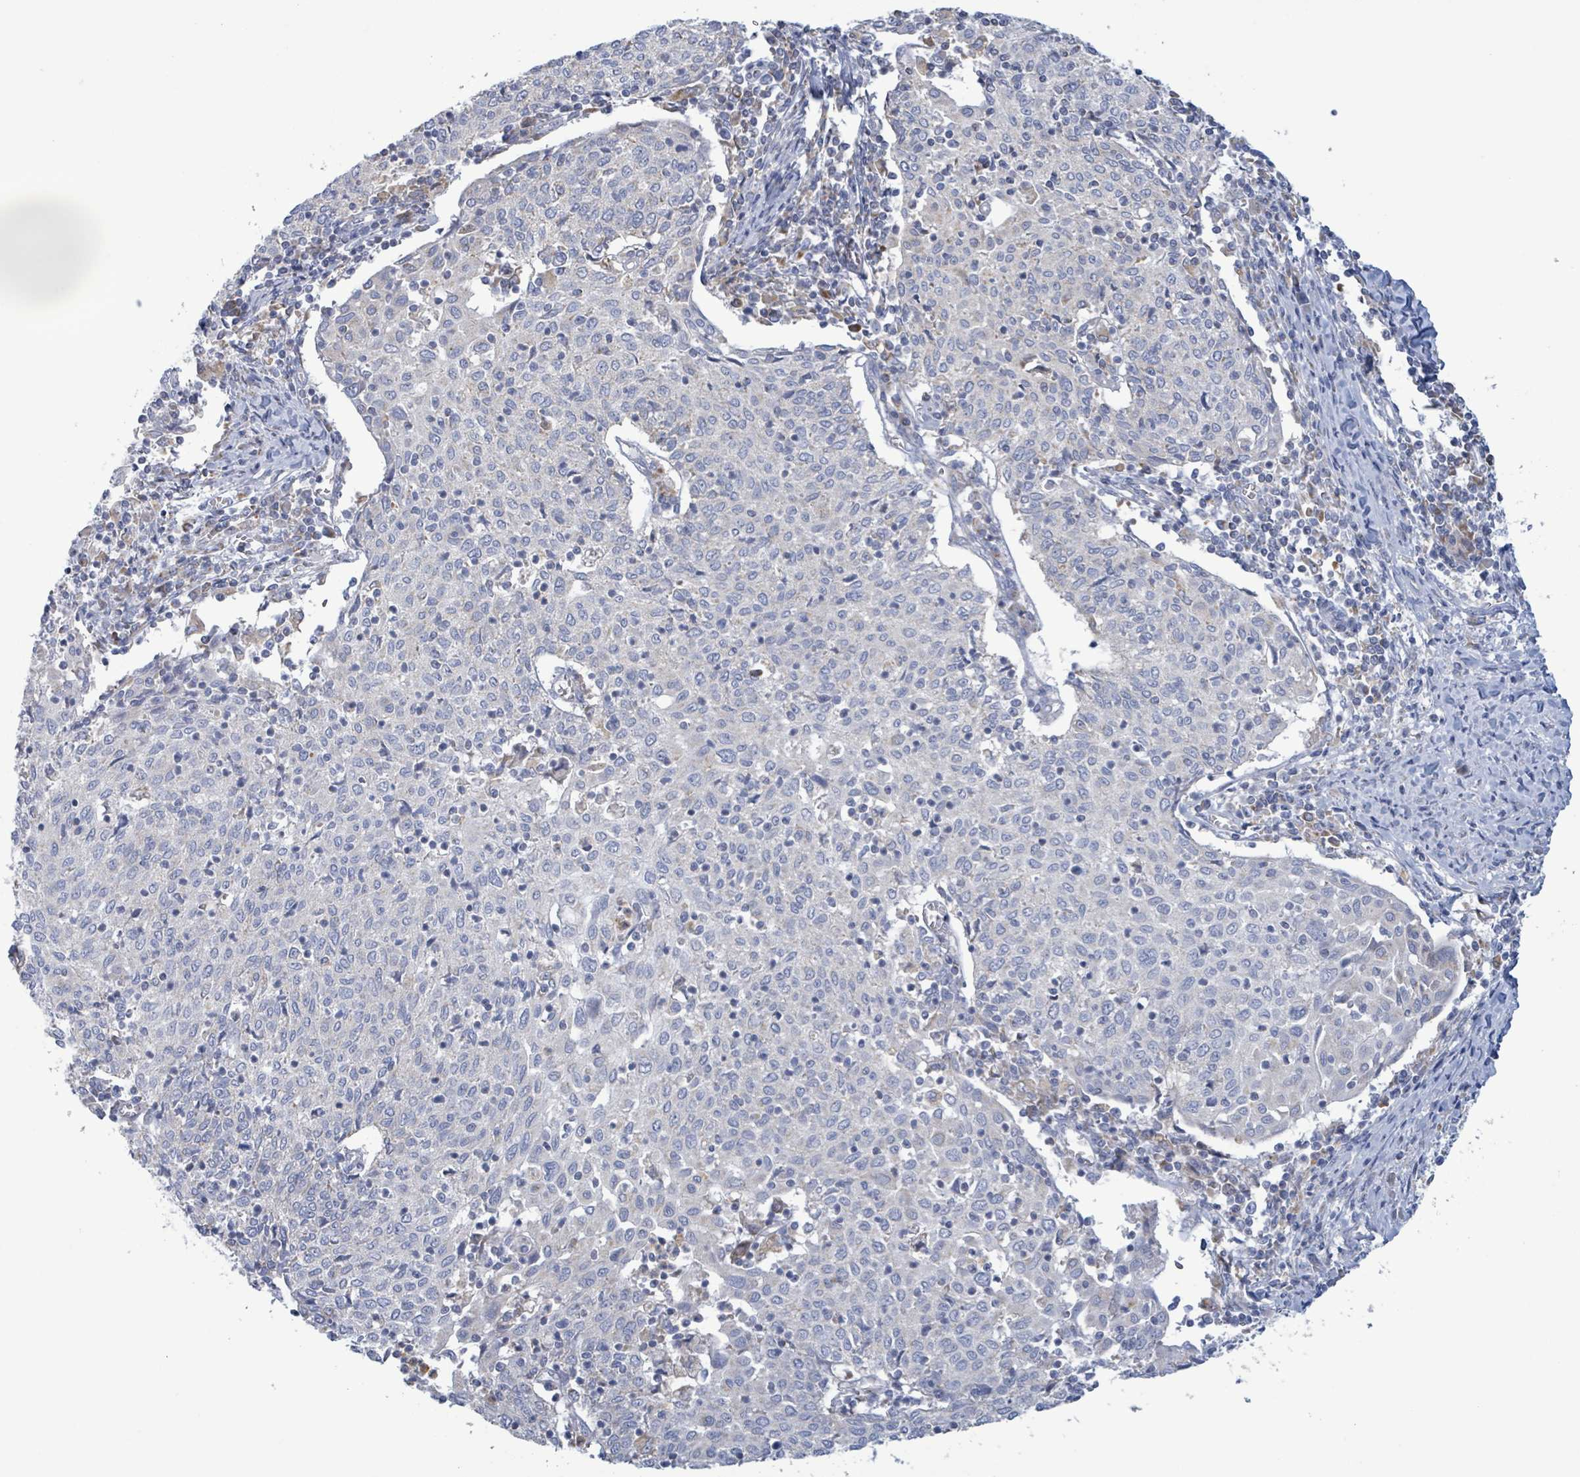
{"staining": {"intensity": "negative", "quantity": "none", "location": "none"}, "tissue": "cervical cancer", "cell_type": "Tumor cells", "image_type": "cancer", "snomed": [{"axis": "morphology", "description": "Squamous cell carcinoma, NOS"}, {"axis": "topography", "description": "Cervix"}], "caption": "An IHC micrograph of cervical cancer (squamous cell carcinoma) is shown. There is no staining in tumor cells of cervical cancer (squamous cell carcinoma). (DAB (3,3'-diaminobenzidine) immunohistochemistry visualized using brightfield microscopy, high magnification).", "gene": "AKR1C4", "patient": {"sex": "female", "age": 52}}